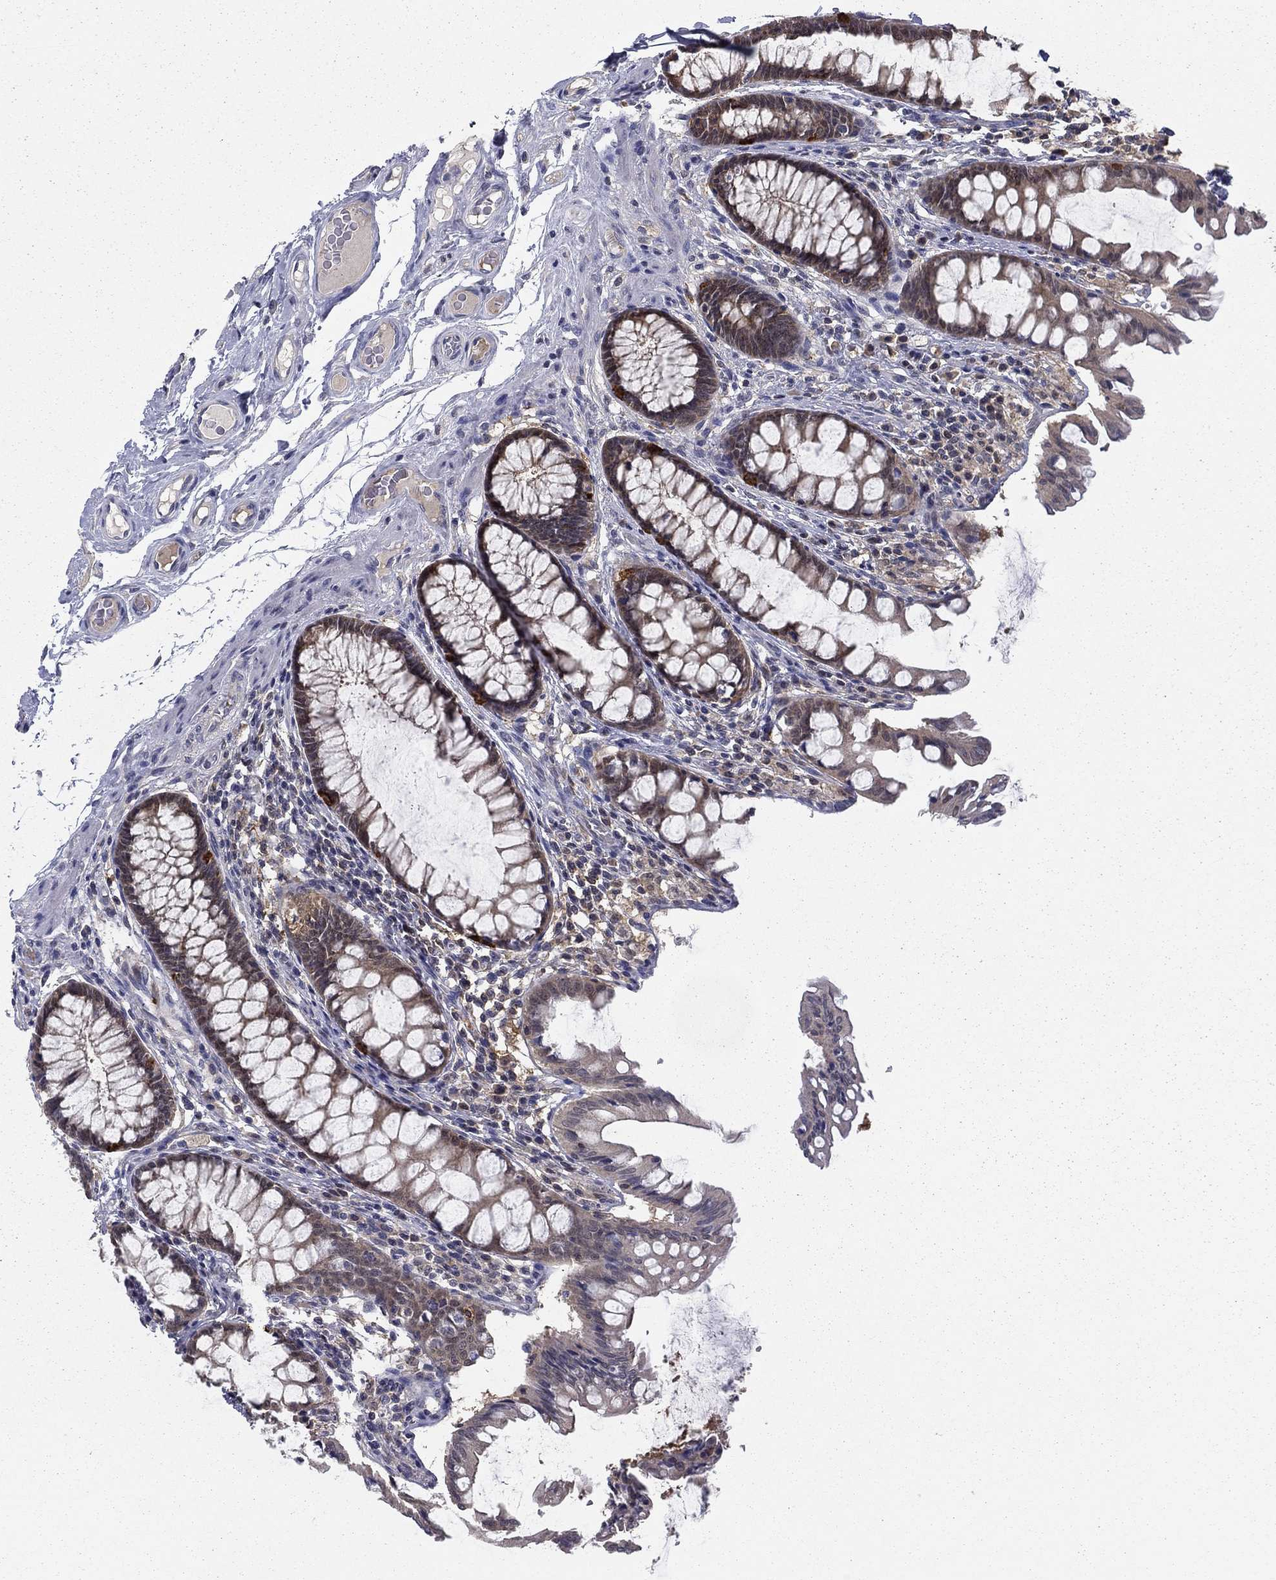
{"staining": {"intensity": "negative", "quantity": "none", "location": "none"}, "tissue": "colon", "cell_type": "Endothelial cells", "image_type": "normal", "snomed": [{"axis": "morphology", "description": "Normal tissue, NOS"}, {"axis": "topography", "description": "Colon"}], "caption": "This is an immunohistochemistry (IHC) photomicrograph of benign colon. There is no positivity in endothelial cells.", "gene": "NIT2", "patient": {"sex": "female", "age": 65}}